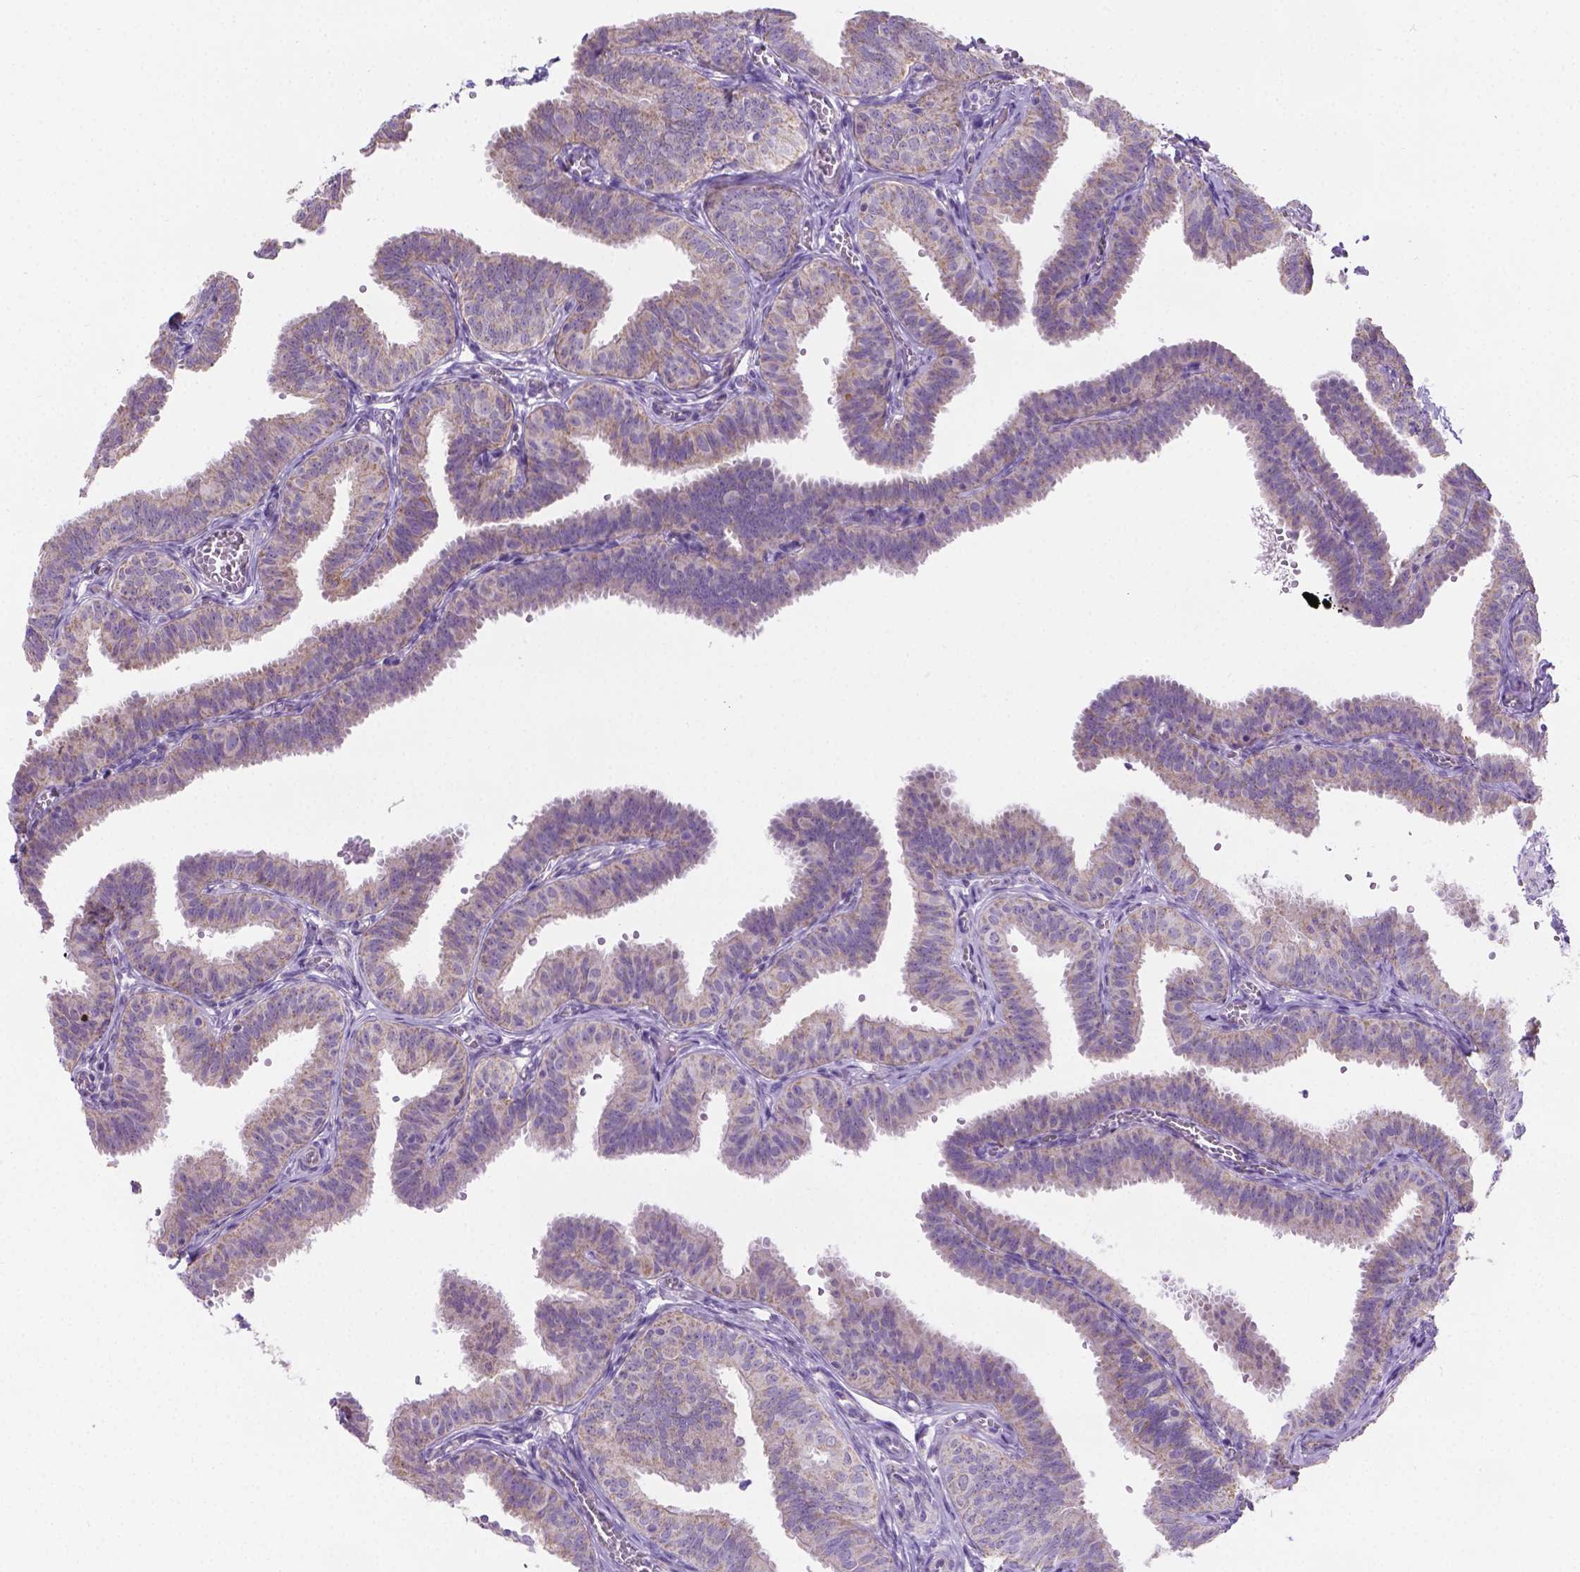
{"staining": {"intensity": "moderate", "quantity": "<25%", "location": "cytoplasmic/membranous"}, "tissue": "fallopian tube", "cell_type": "Glandular cells", "image_type": "normal", "snomed": [{"axis": "morphology", "description": "Normal tissue, NOS"}, {"axis": "topography", "description": "Fallopian tube"}], "caption": "Fallopian tube stained for a protein reveals moderate cytoplasmic/membranous positivity in glandular cells. Nuclei are stained in blue.", "gene": "CSPG5", "patient": {"sex": "female", "age": 25}}